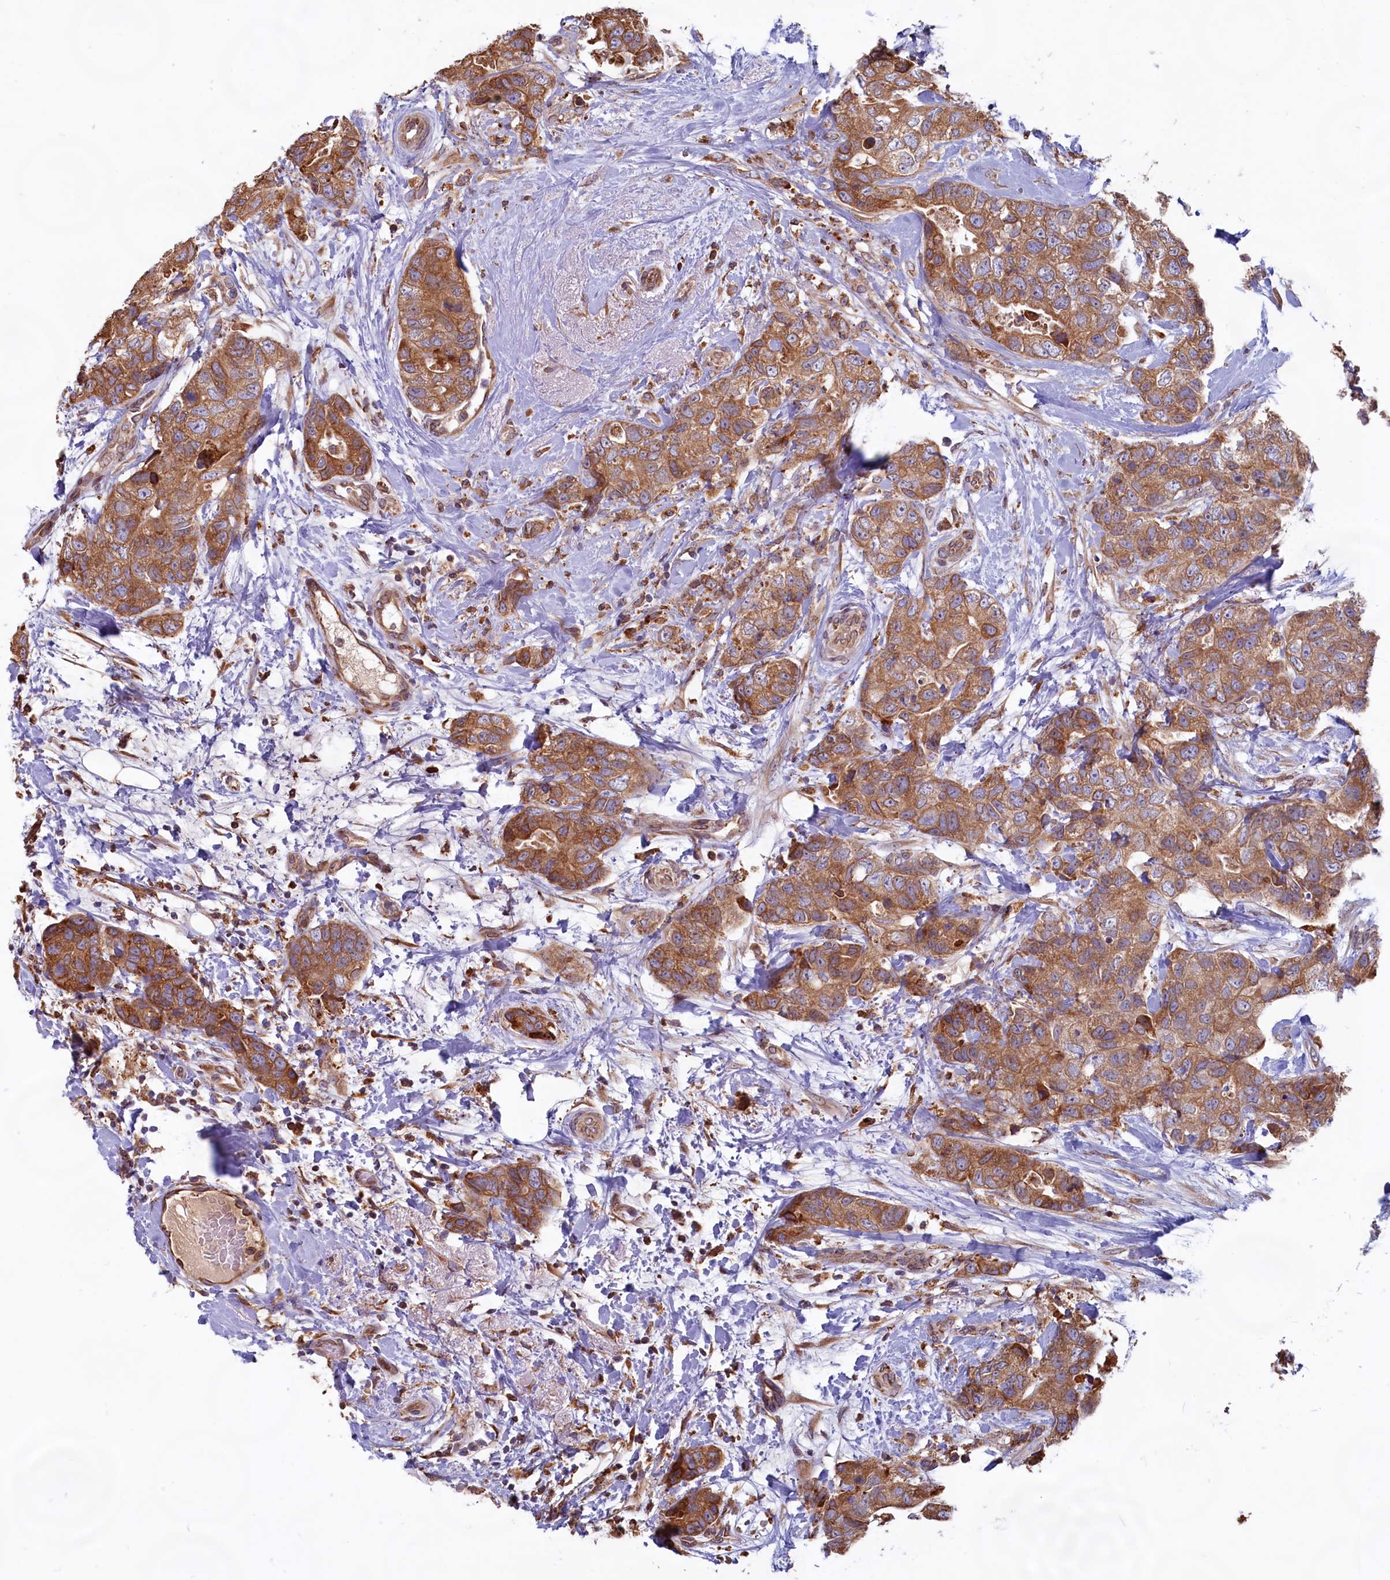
{"staining": {"intensity": "moderate", "quantity": ">75%", "location": "cytoplasmic/membranous"}, "tissue": "breast cancer", "cell_type": "Tumor cells", "image_type": "cancer", "snomed": [{"axis": "morphology", "description": "Duct carcinoma"}, {"axis": "topography", "description": "Breast"}], "caption": "Protein staining of breast cancer (infiltrating ductal carcinoma) tissue demonstrates moderate cytoplasmic/membranous staining in about >75% of tumor cells. (Stains: DAB (3,3'-diaminobenzidine) in brown, nuclei in blue, Microscopy: brightfield microscopy at high magnification).", "gene": "TBC1D19", "patient": {"sex": "female", "age": 62}}